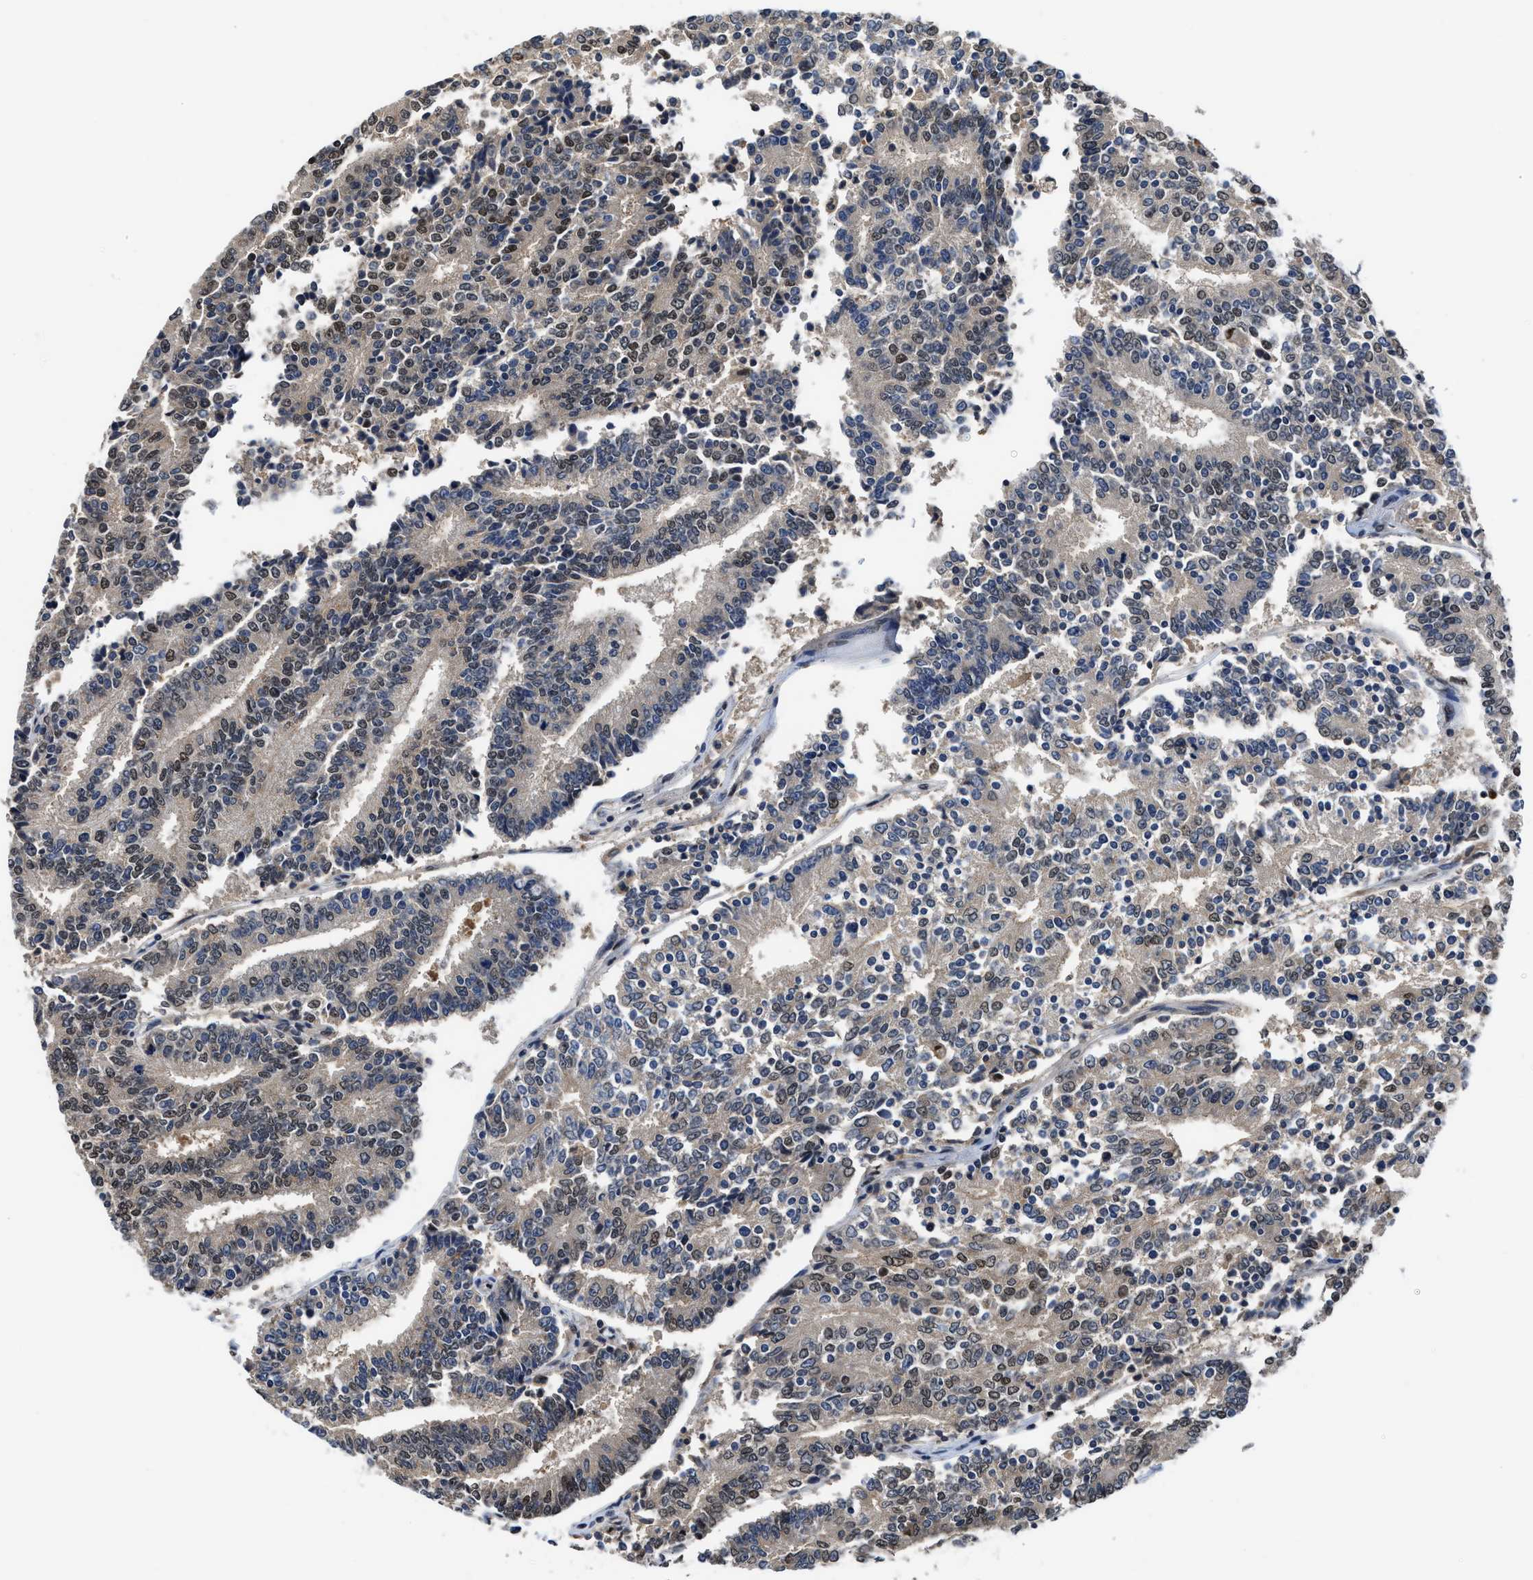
{"staining": {"intensity": "moderate", "quantity": "<25%", "location": "nuclear"}, "tissue": "prostate cancer", "cell_type": "Tumor cells", "image_type": "cancer", "snomed": [{"axis": "morphology", "description": "Adenocarcinoma, High grade"}, {"axis": "topography", "description": "Prostate"}], "caption": "Immunohistochemistry (DAB (3,3'-diaminobenzidine)) staining of high-grade adenocarcinoma (prostate) demonstrates moderate nuclear protein staining in approximately <25% of tumor cells.", "gene": "ALX1", "patient": {"sex": "male", "age": 71}}